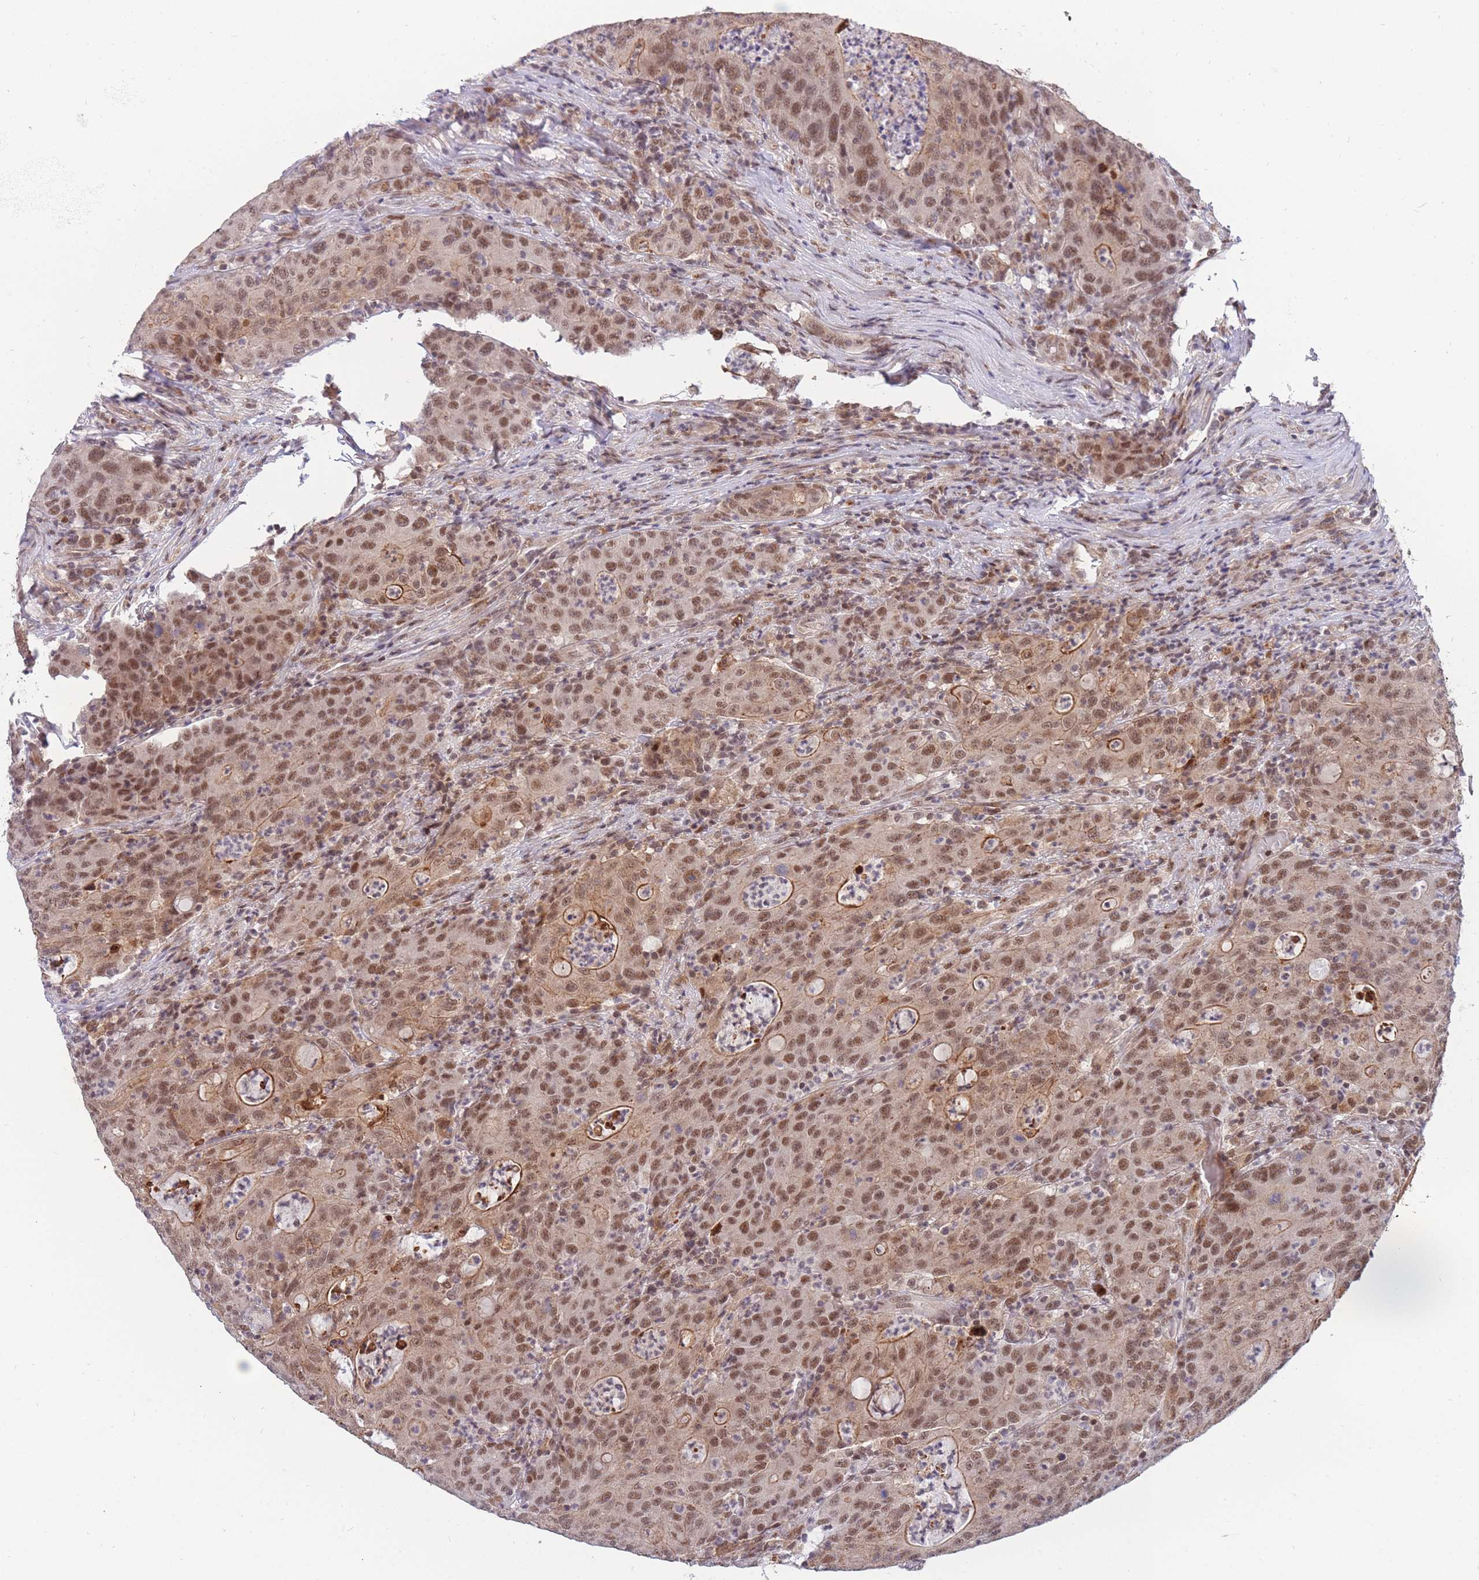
{"staining": {"intensity": "moderate", "quantity": ">75%", "location": "cytoplasmic/membranous,nuclear"}, "tissue": "colorectal cancer", "cell_type": "Tumor cells", "image_type": "cancer", "snomed": [{"axis": "morphology", "description": "Adenocarcinoma, NOS"}, {"axis": "topography", "description": "Colon"}], "caption": "A medium amount of moderate cytoplasmic/membranous and nuclear expression is present in about >75% of tumor cells in adenocarcinoma (colorectal) tissue.", "gene": "BOD1L1", "patient": {"sex": "male", "age": 83}}